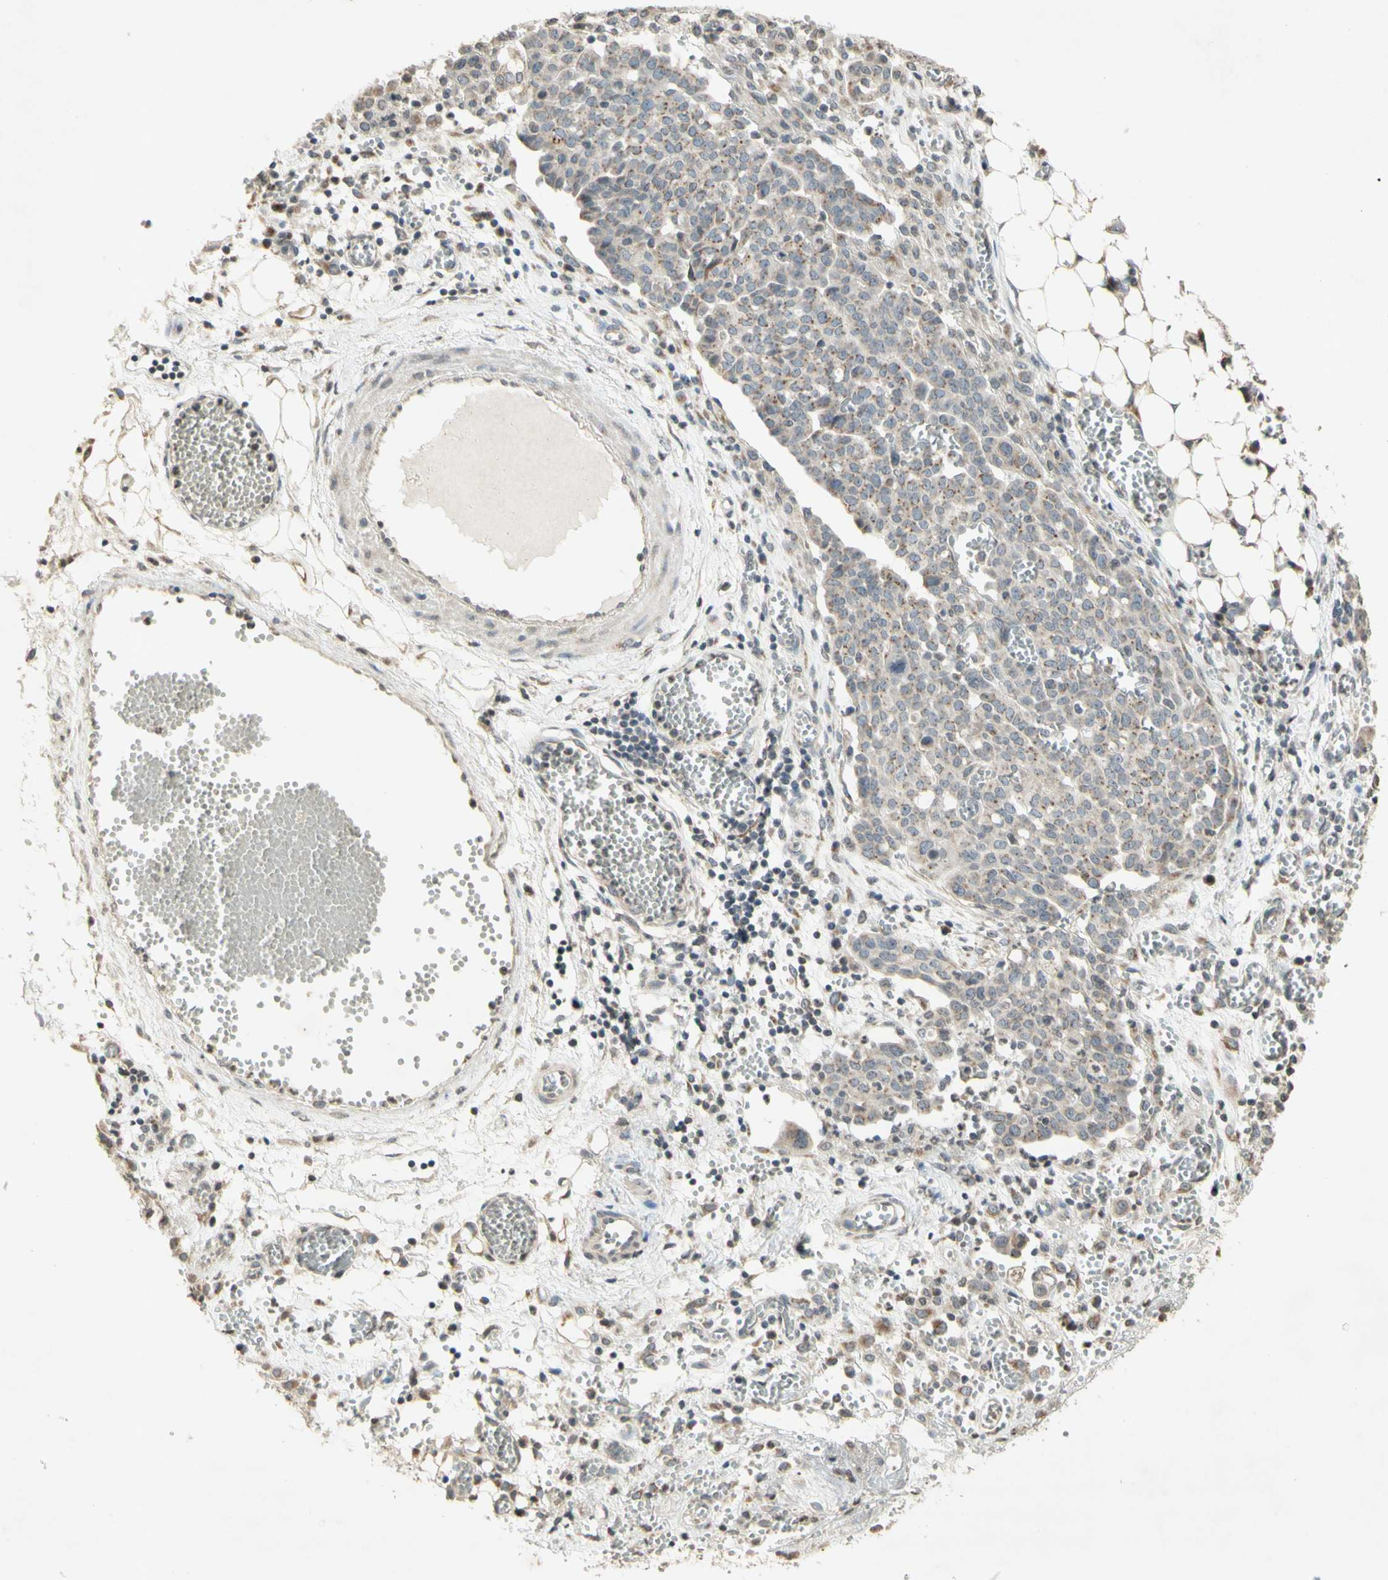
{"staining": {"intensity": "weak", "quantity": "<25%", "location": "cytoplasmic/membranous"}, "tissue": "ovarian cancer", "cell_type": "Tumor cells", "image_type": "cancer", "snomed": [{"axis": "morphology", "description": "Cystadenocarcinoma, serous, NOS"}, {"axis": "topography", "description": "Soft tissue"}, {"axis": "topography", "description": "Ovary"}], "caption": "High magnification brightfield microscopy of ovarian cancer (serous cystadenocarcinoma) stained with DAB (3,3'-diaminobenzidine) (brown) and counterstained with hematoxylin (blue): tumor cells show no significant expression.", "gene": "CCNI", "patient": {"sex": "female", "age": 57}}